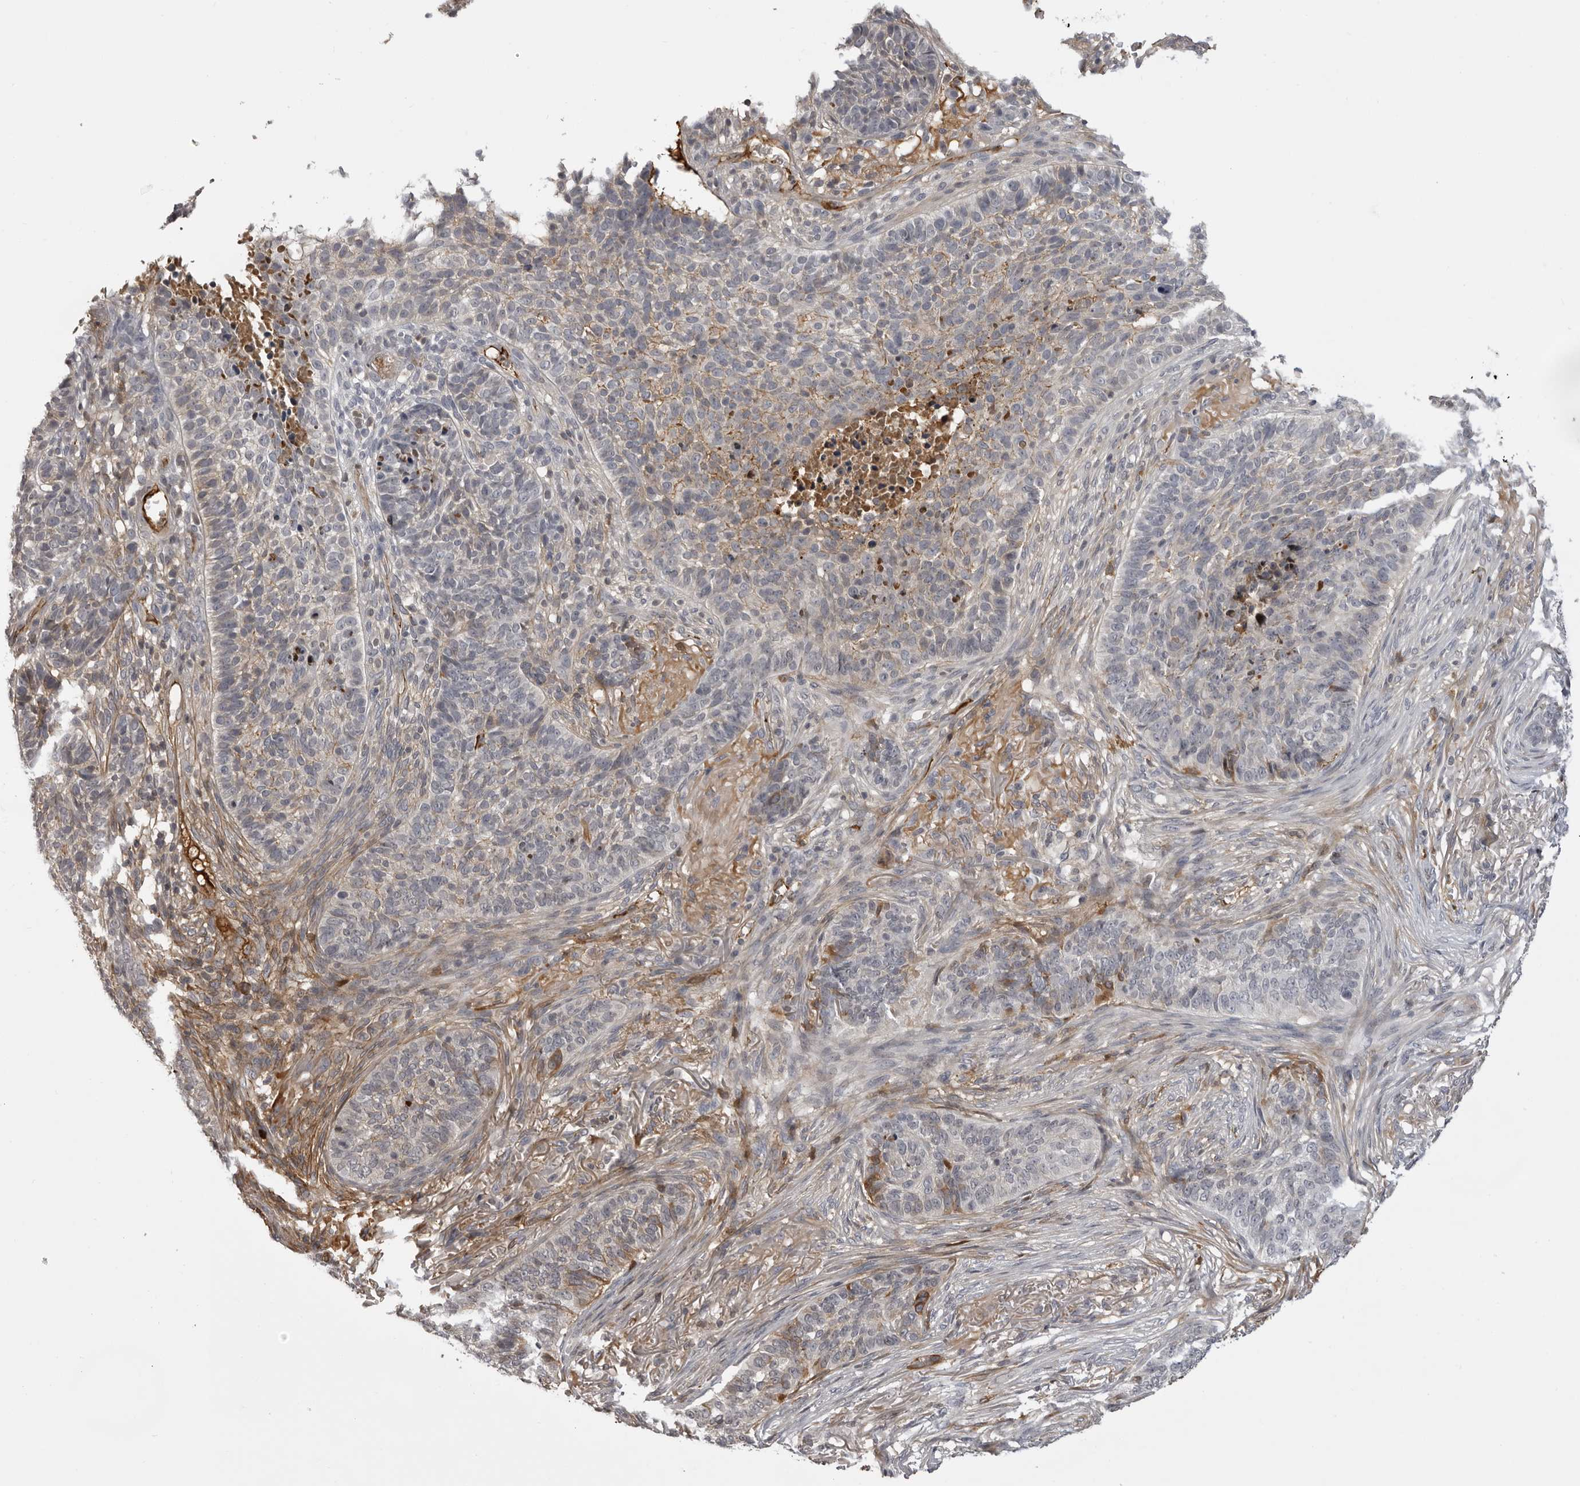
{"staining": {"intensity": "weak", "quantity": "<25%", "location": "cytoplasmic/membranous"}, "tissue": "skin cancer", "cell_type": "Tumor cells", "image_type": "cancer", "snomed": [{"axis": "morphology", "description": "Basal cell carcinoma"}, {"axis": "topography", "description": "Skin"}], "caption": "IHC image of neoplastic tissue: human skin basal cell carcinoma stained with DAB (3,3'-diaminobenzidine) demonstrates no significant protein staining in tumor cells.", "gene": "PLEKHF2", "patient": {"sex": "male", "age": 85}}